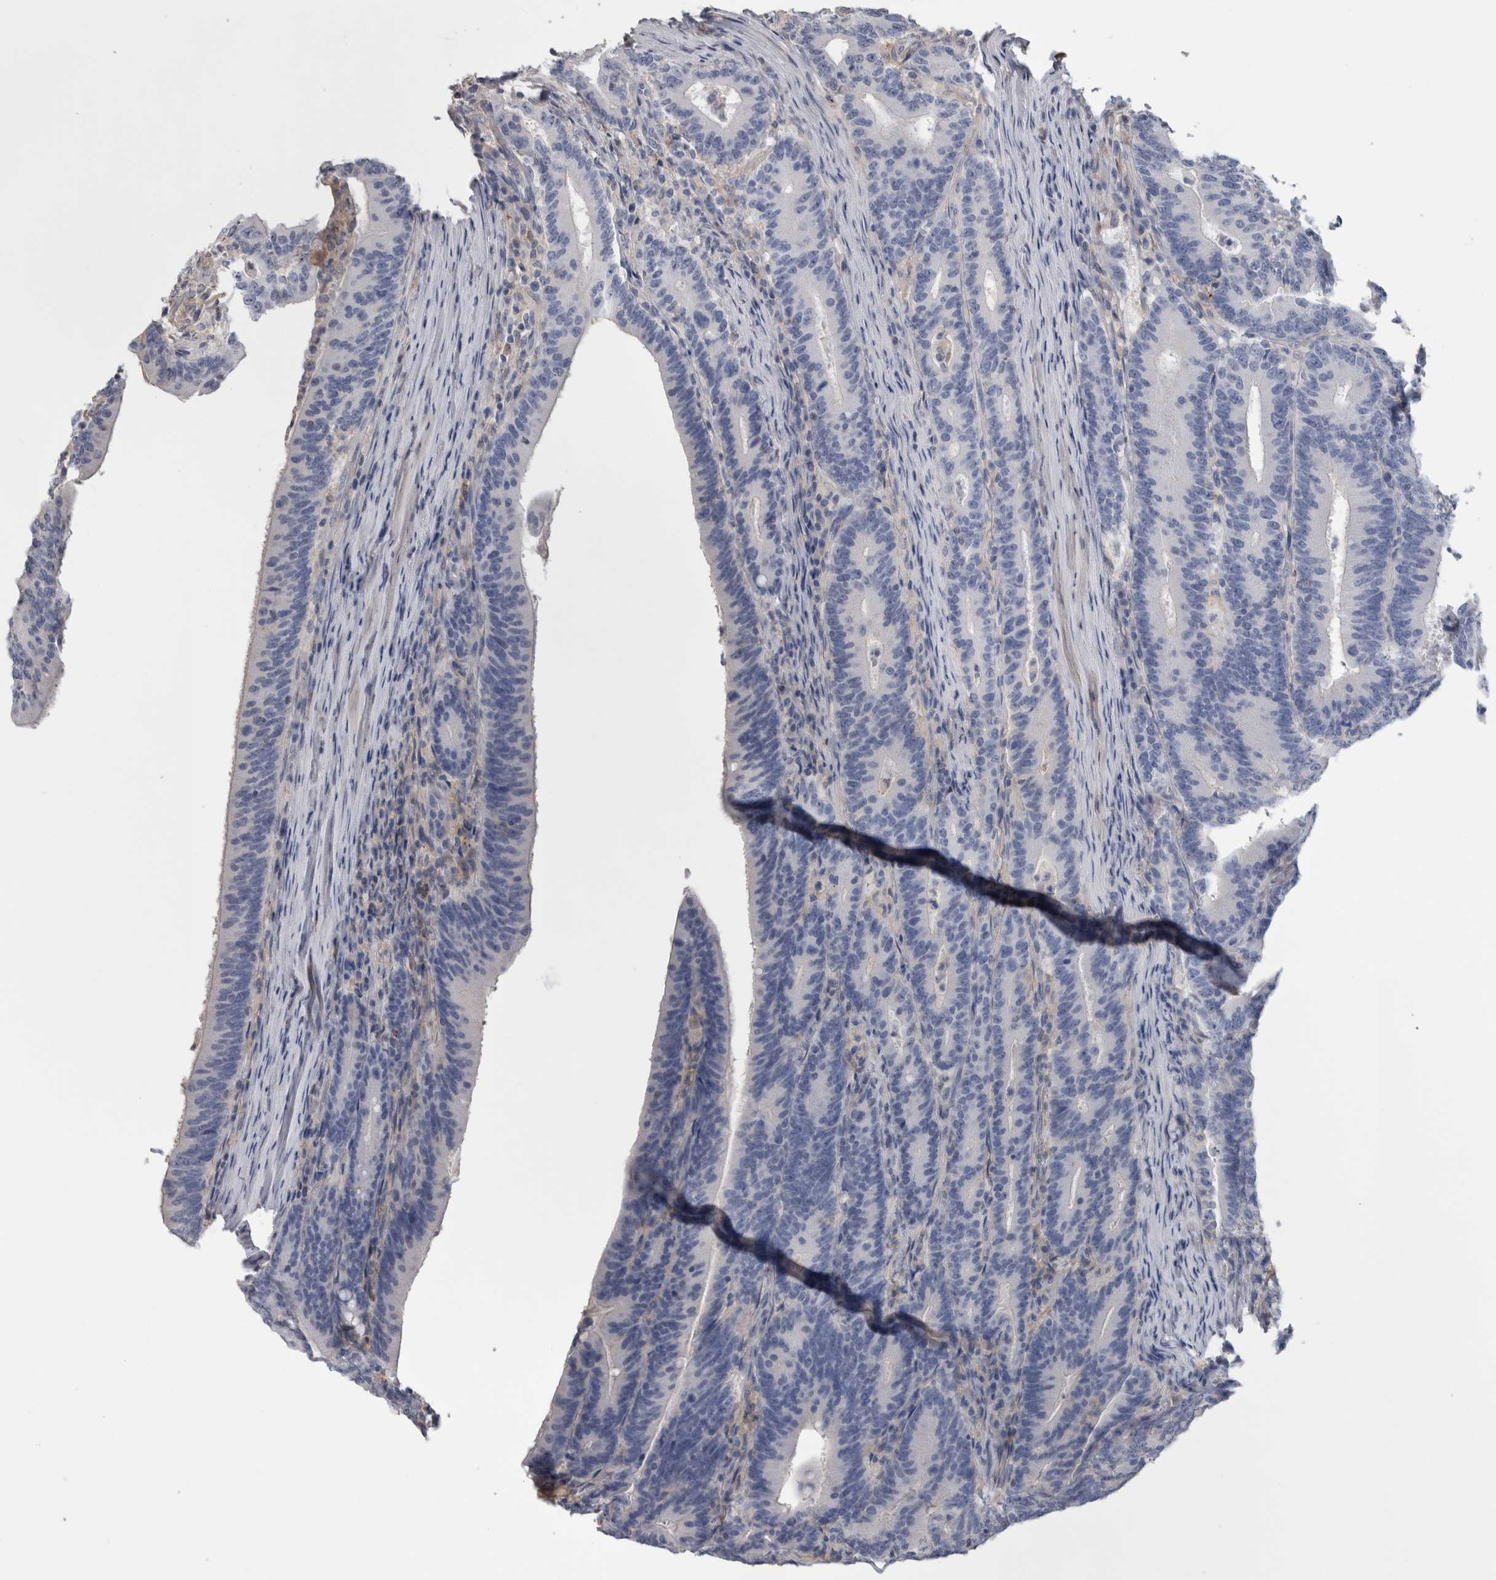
{"staining": {"intensity": "negative", "quantity": "none", "location": "none"}, "tissue": "colorectal cancer", "cell_type": "Tumor cells", "image_type": "cancer", "snomed": [{"axis": "morphology", "description": "Adenocarcinoma, NOS"}, {"axis": "topography", "description": "Colon"}], "caption": "IHC photomicrograph of colorectal adenocarcinoma stained for a protein (brown), which shows no staining in tumor cells.", "gene": "SCRN1", "patient": {"sex": "female", "age": 66}}